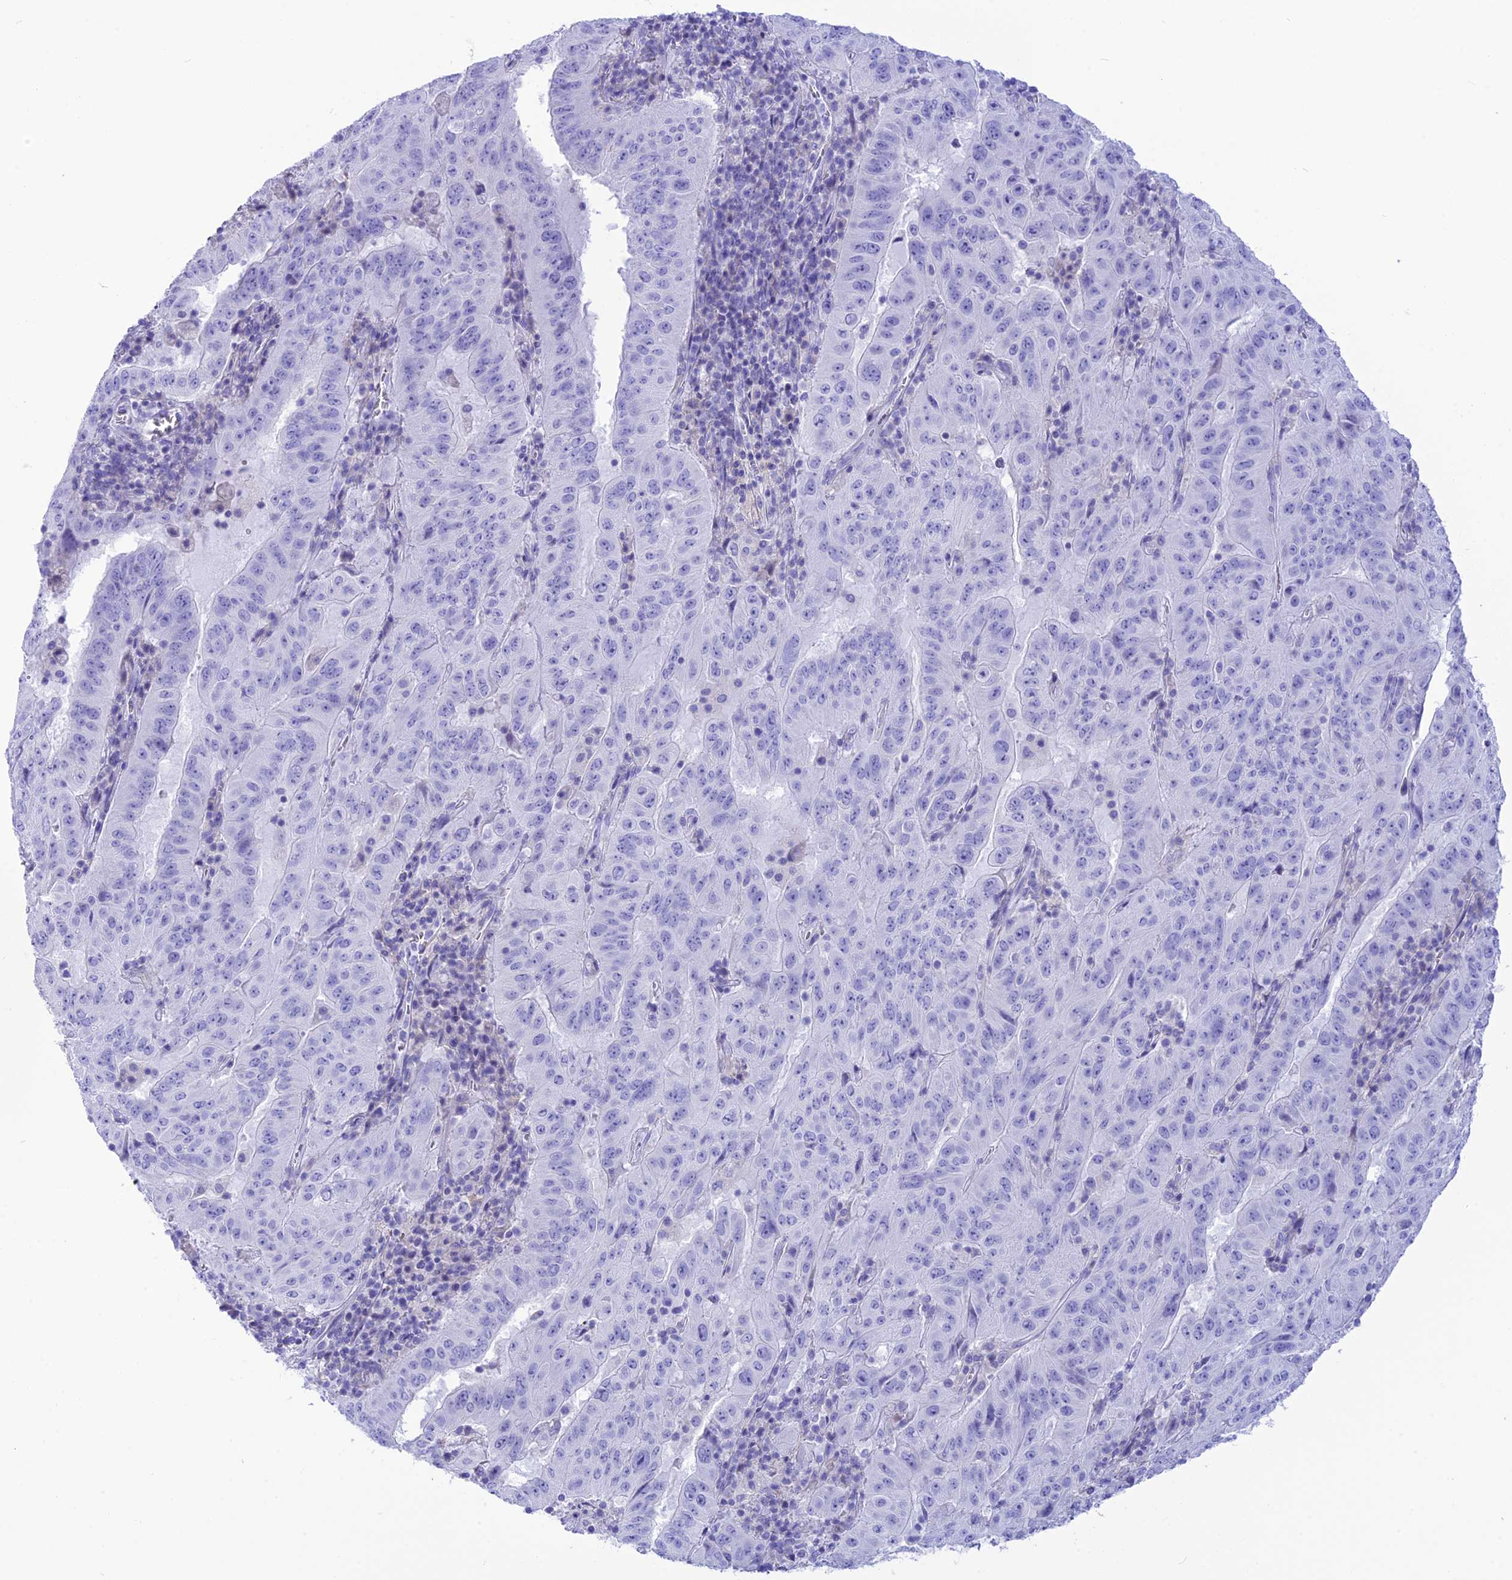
{"staining": {"intensity": "negative", "quantity": "none", "location": "none"}, "tissue": "pancreatic cancer", "cell_type": "Tumor cells", "image_type": "cancer", "snomed": [{"axis": "morphology", "description": "Adenocarcinoma, NOS"}, {"axis": "topography", "description": "Pancreas"}], "caption": "IHC image of adenocarcinoma (pancreatic) stained for a protein (brown), which displays no expression in tumor cells. (DAB (3,3'-diaminobenzidine) IHC with hematoxylin counter stain).", "gene": "GLYATL1", "patient": {"sex": "male", "age": 63}}